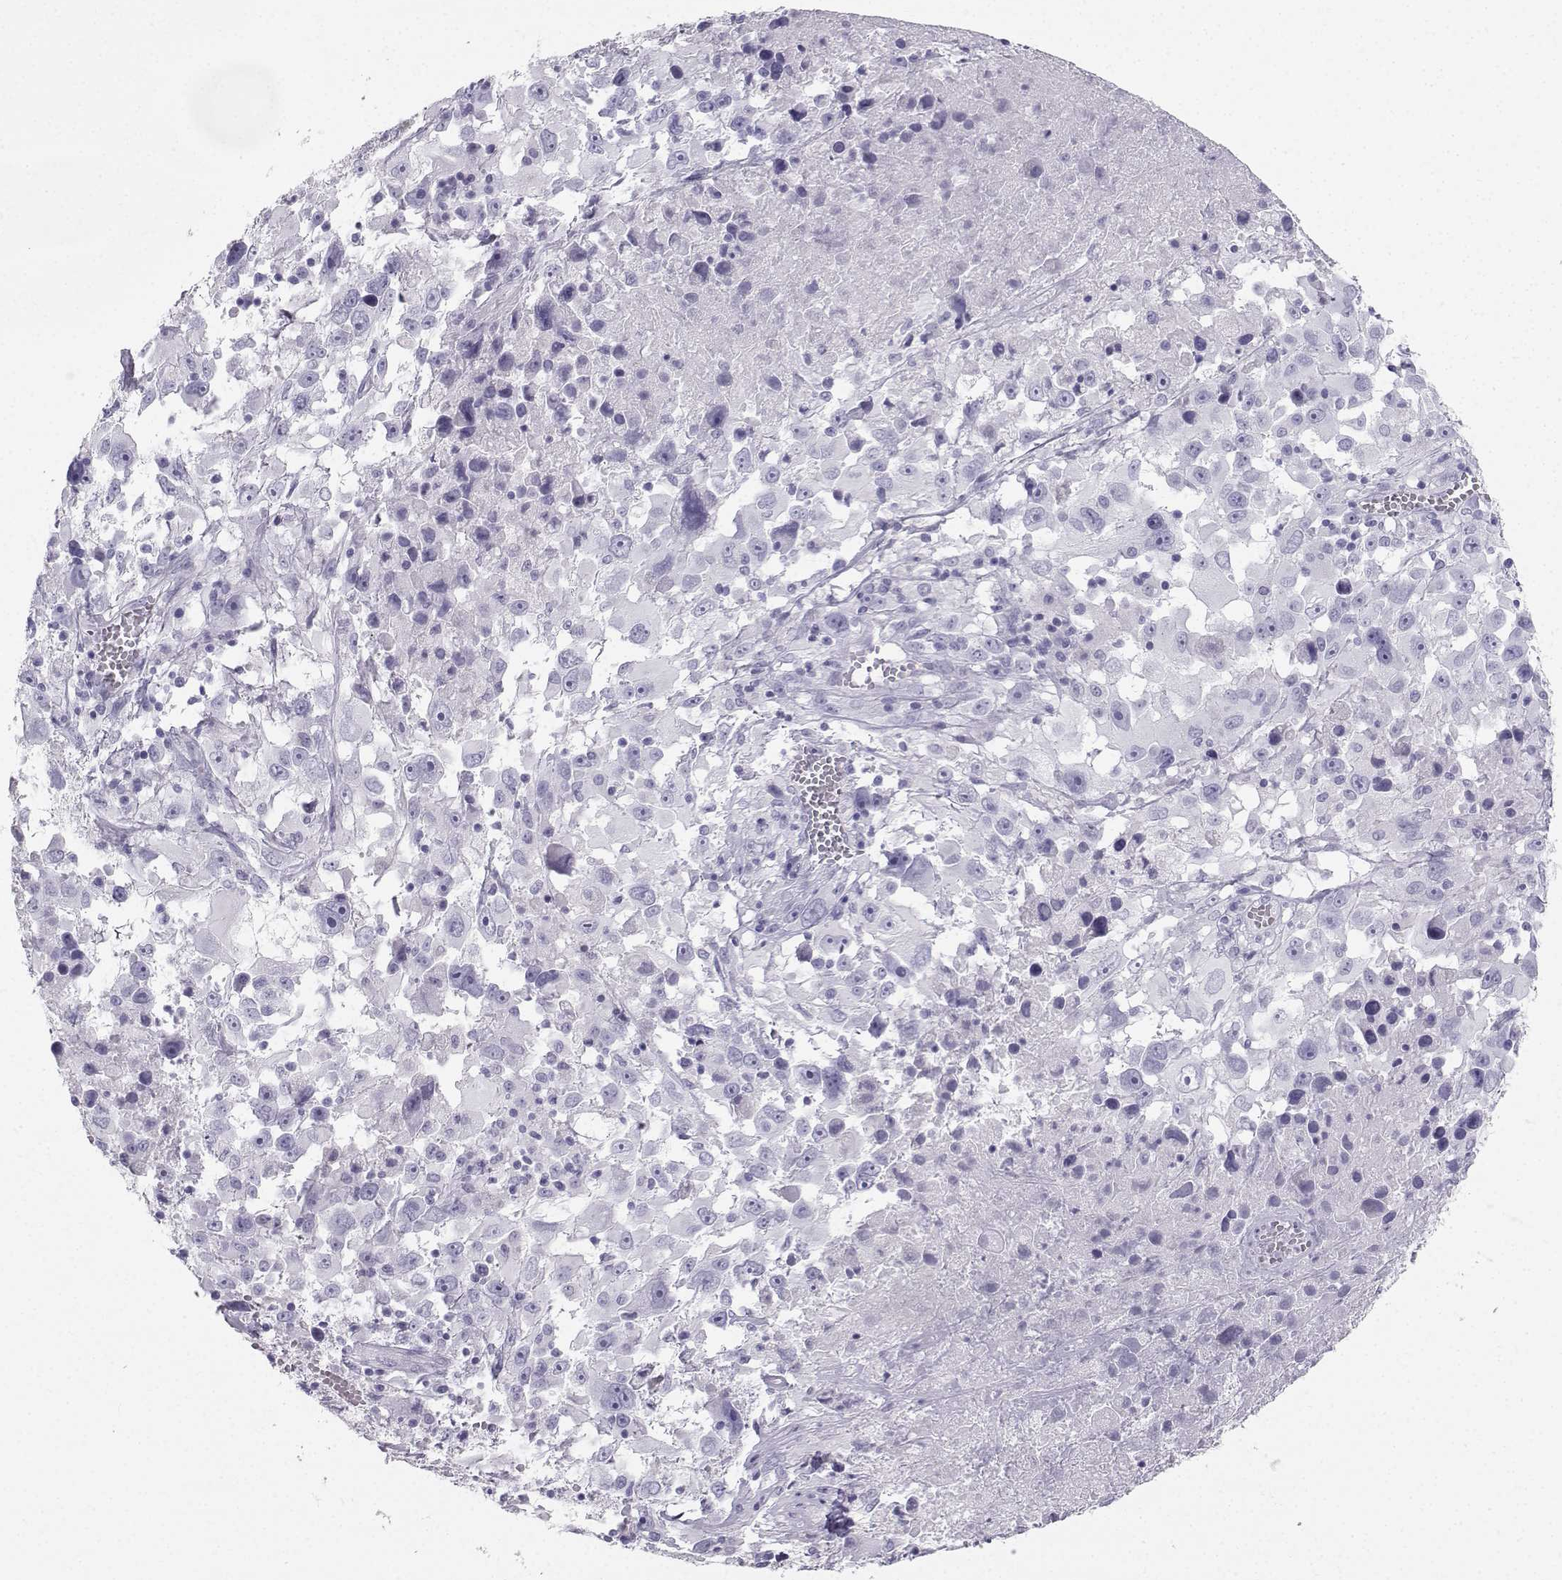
{"staining": {"intensity": "negative", "quantity": "none", "location": "none"}, "tissue": "melanoma", "cell_type": "Tumor cells", "image_type": "cancer", "snomed": [{"axis": "morphology", "description": "Malignant melanoma, Metastatic site"}, {"axis": "topography", "description": "Soft tissue"}], "caption": "Immunohistochemistry histopathology image of human melanoma stained for a protein (brown), which displays no expression in tumor cells.", "gene": "IQCD", "patient": {"sex": "male", "age": 50}}